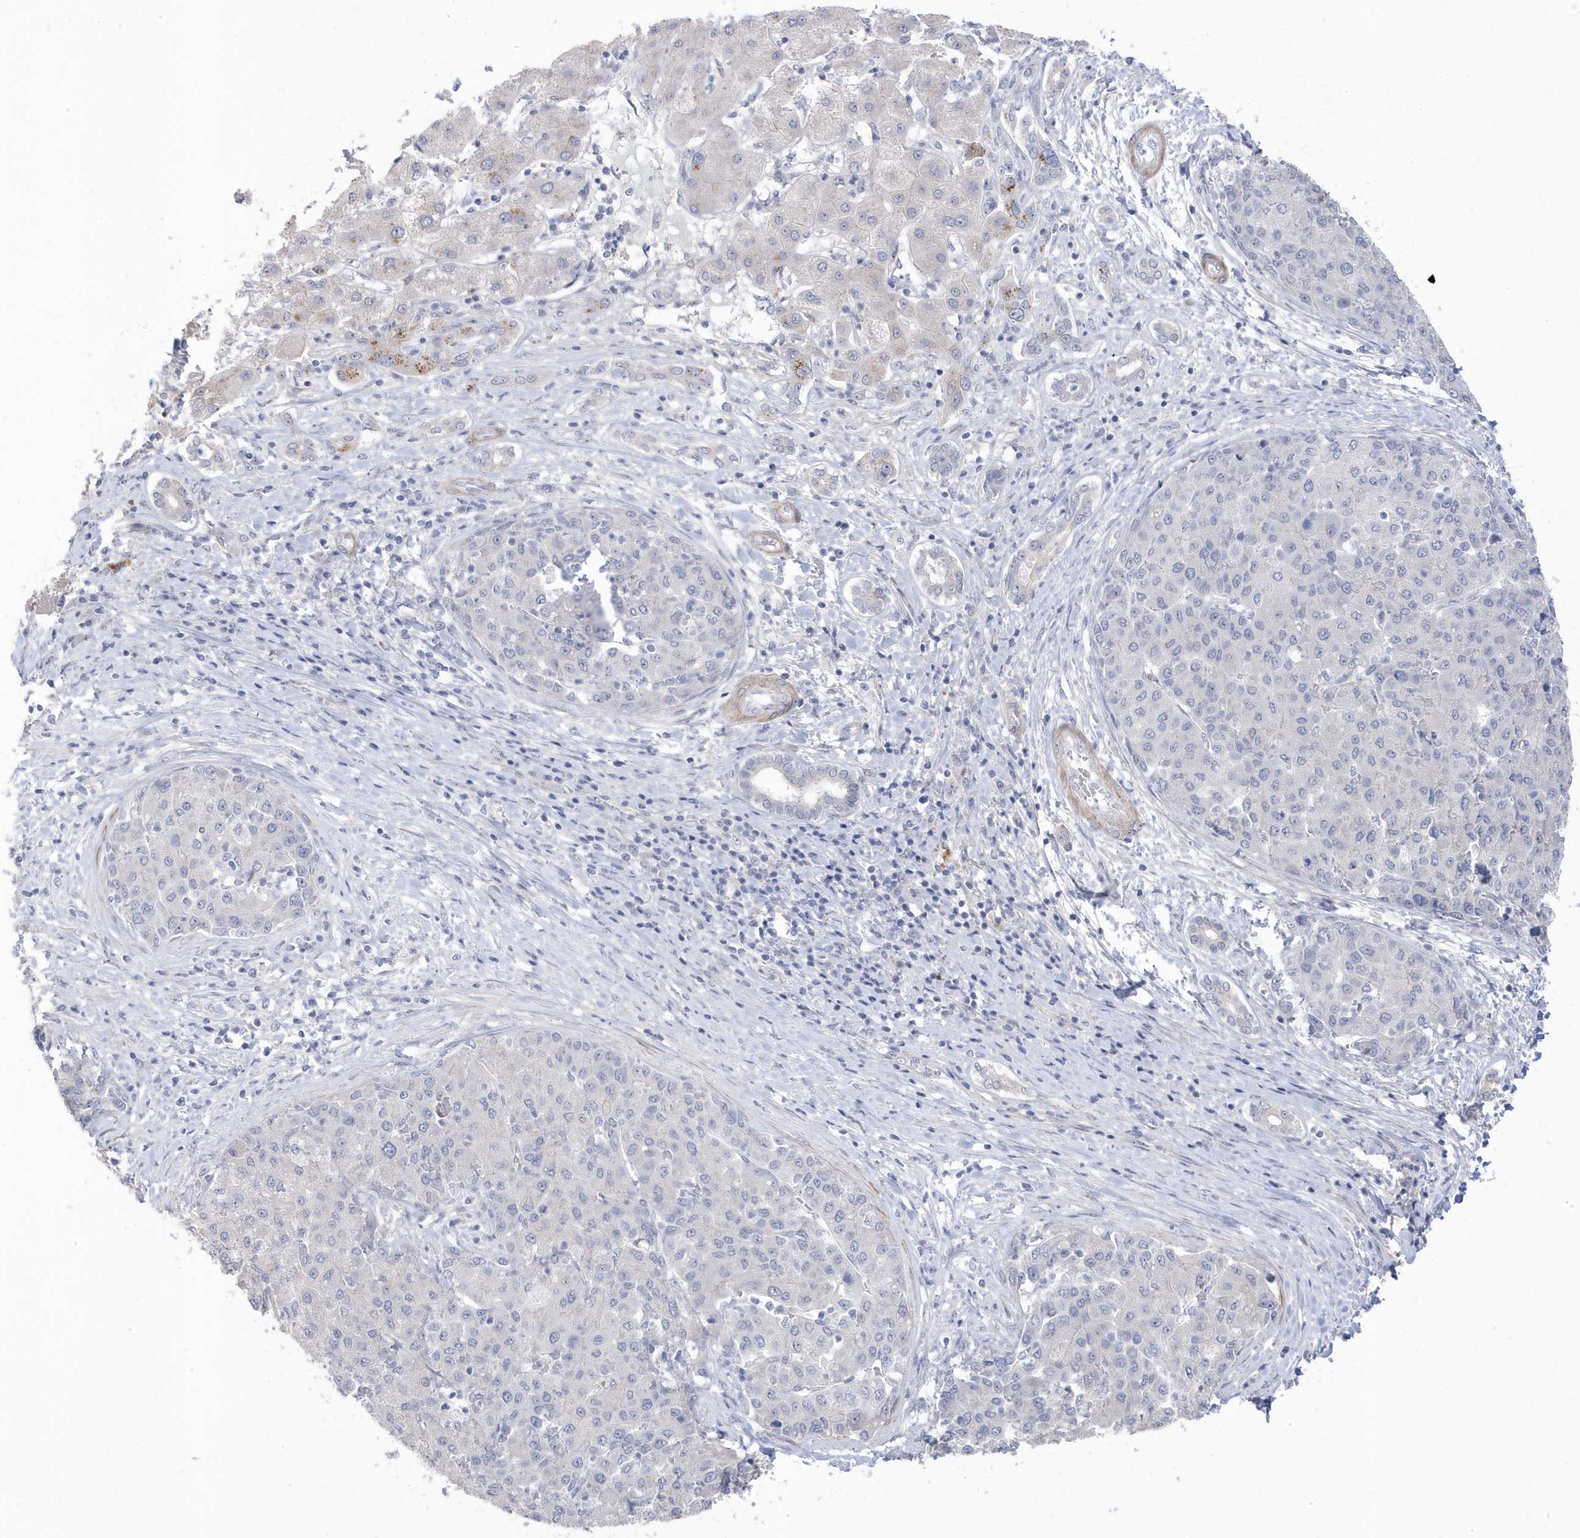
{"staining": {"intensity": "negative", "quantity": "none", "location": "none"}, "tissue": "liver cancer", "cell_type": "Tumor cells", "image_type": "cancer", "snomed": [{"axis": "morphology", "description": "Carcinoma, Hepatocellular, NOS"}, {"axis": "topography", "description": "Liver"}], "caption": "DAB (3,3'-diaminobenzidine) immunohistochemical staining of liver cancer (hepatocellular carcinoma) exhibits no significant positivity in tumor cells.", "gene": "GTPBP6", "patient": {"sex": "male", "age": 65}}